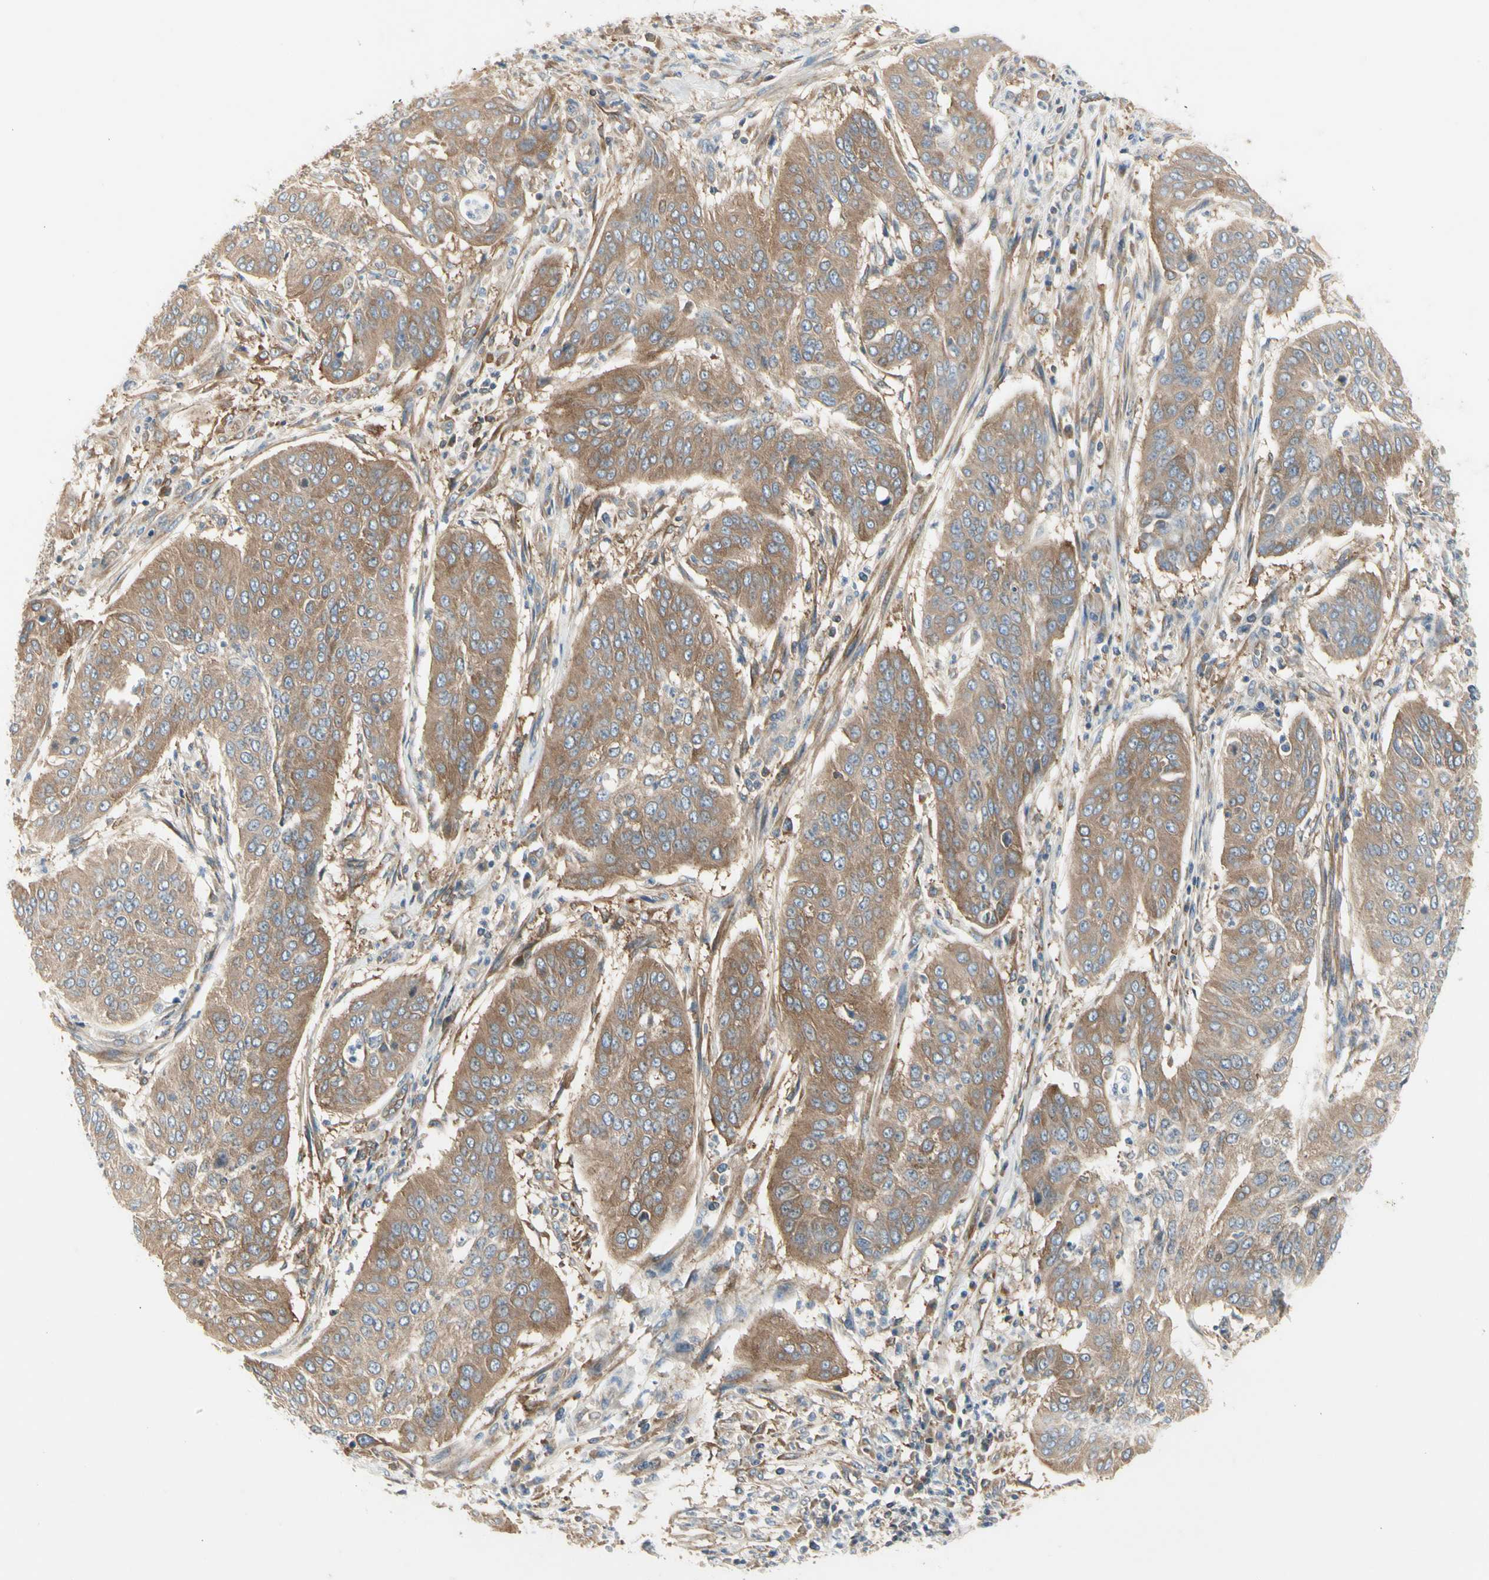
{"staining": {"intensity": "moderate", "quantity": ">75%", "location": "cytoplasmic/membranous"}, "tissue": "cervical cancer", "cell_type": "Tumor cells", "image_type": "cancer", "snomed": [{"axis": "morphology", "description": "Normal tissue, NOS"}, {"axis": "morphology", "description": "Squamous cell carcinoma, NOS"}, {"axis": "topography", "description": "Cervix"}], "caption": "Tumor cells show moderate cytoplasmic/membranous expression in approximately >75% of cells in cervical cancer (squamous cell carcinoma).", "gene": "NFKB2", "patient": {"sex": "female", "age": 39}}